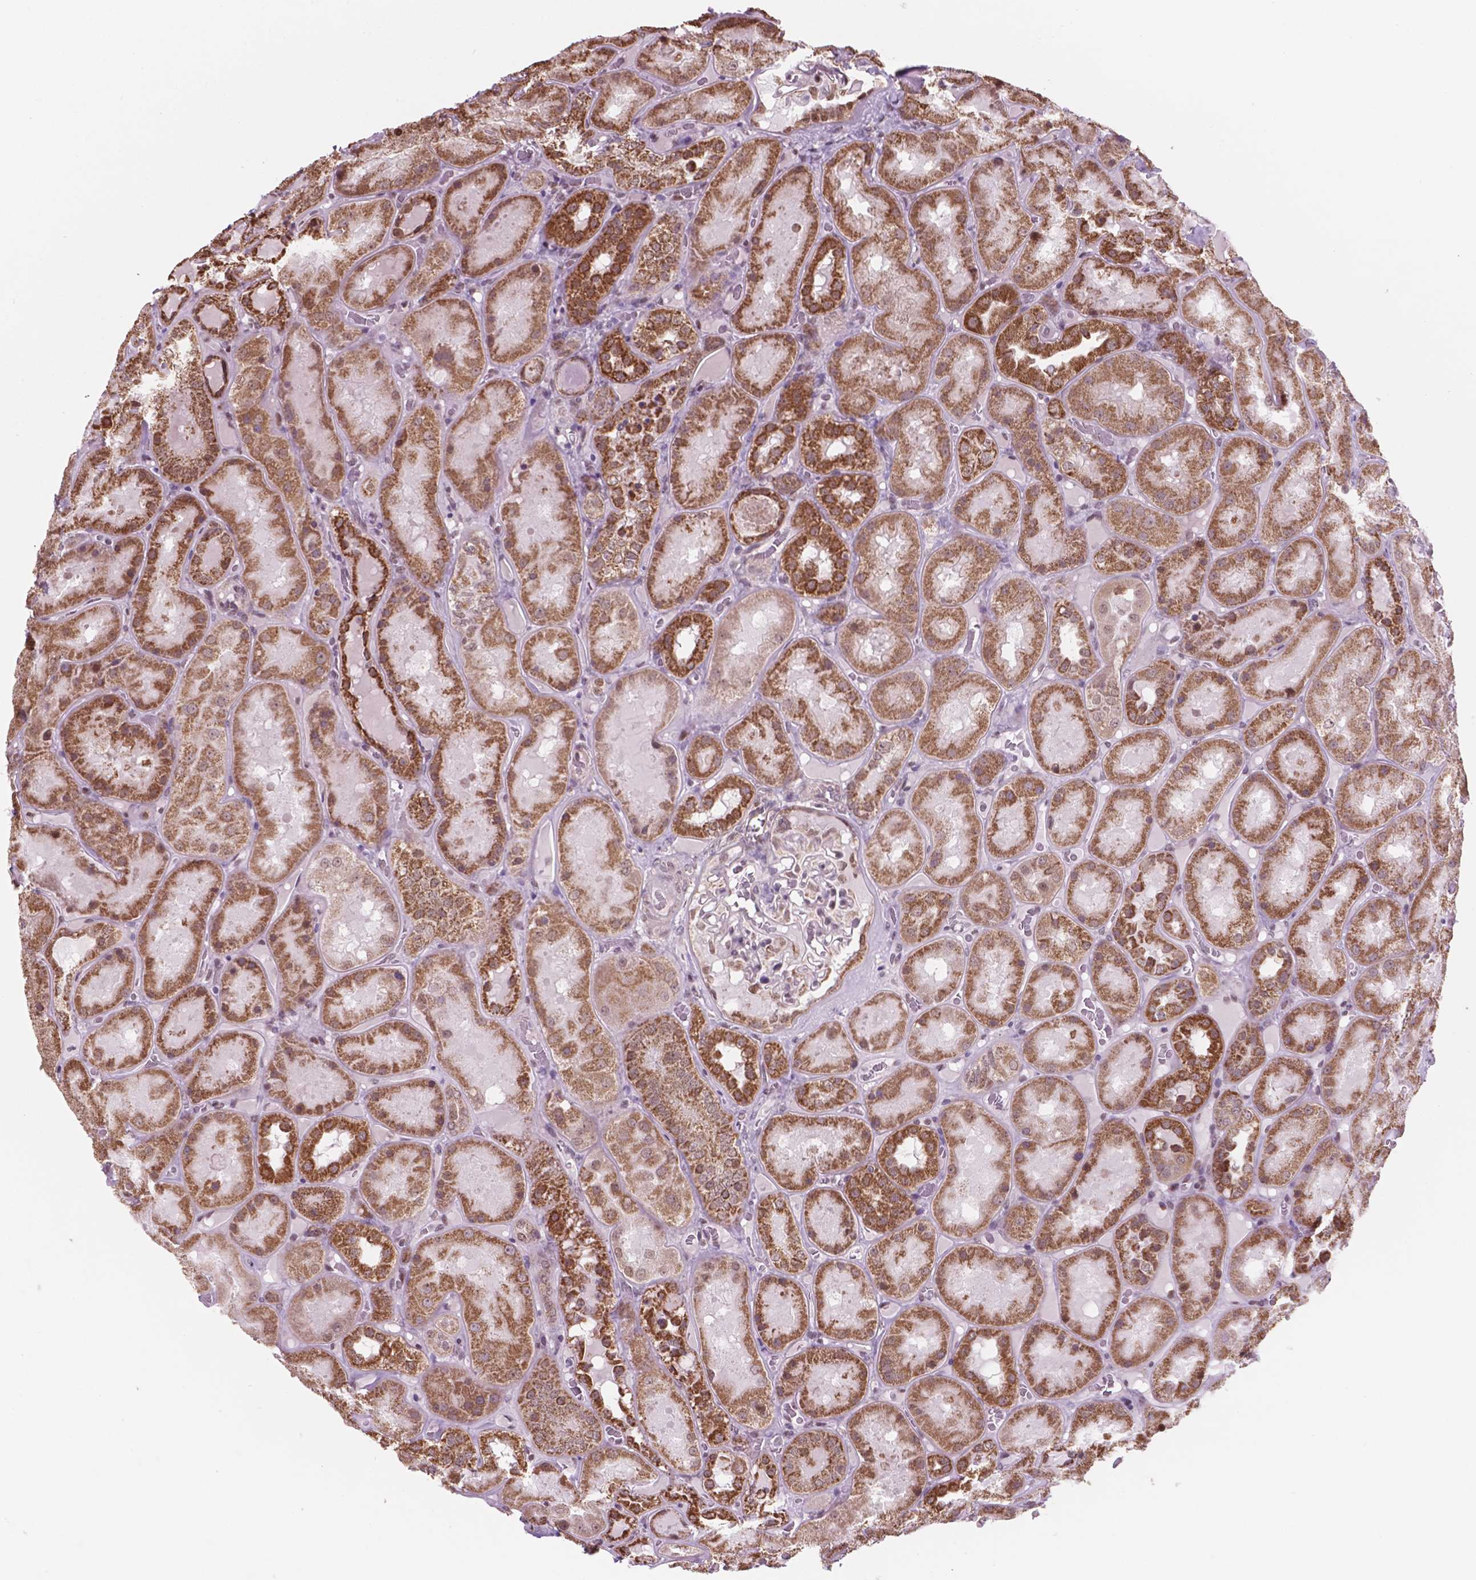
{"staining": {"intensity": "moderate", "quantity": "25%-75%", "location": "cytoplasmic/membranous,nuclear"}, "tissue": "kidney", "cell_type": "Cells in glomeruli", "image_type": "normal", "snomed": [{"axis": "morphology", "description": "Normal tissue, NOS"}, {"axis": "topography", "description": "Kidney"}], "caption": "Immunohistochemistry (IHC) photomicrograph of benign kidney stained for a protein (brown), which demonstrates medium levels of moderate cytoplasmic/membranous,nuclear expression in about 25%-75% of cells in glomeruli.", "gene": "NDUFA10", "patient": {"sex": "male", "age": 73}}